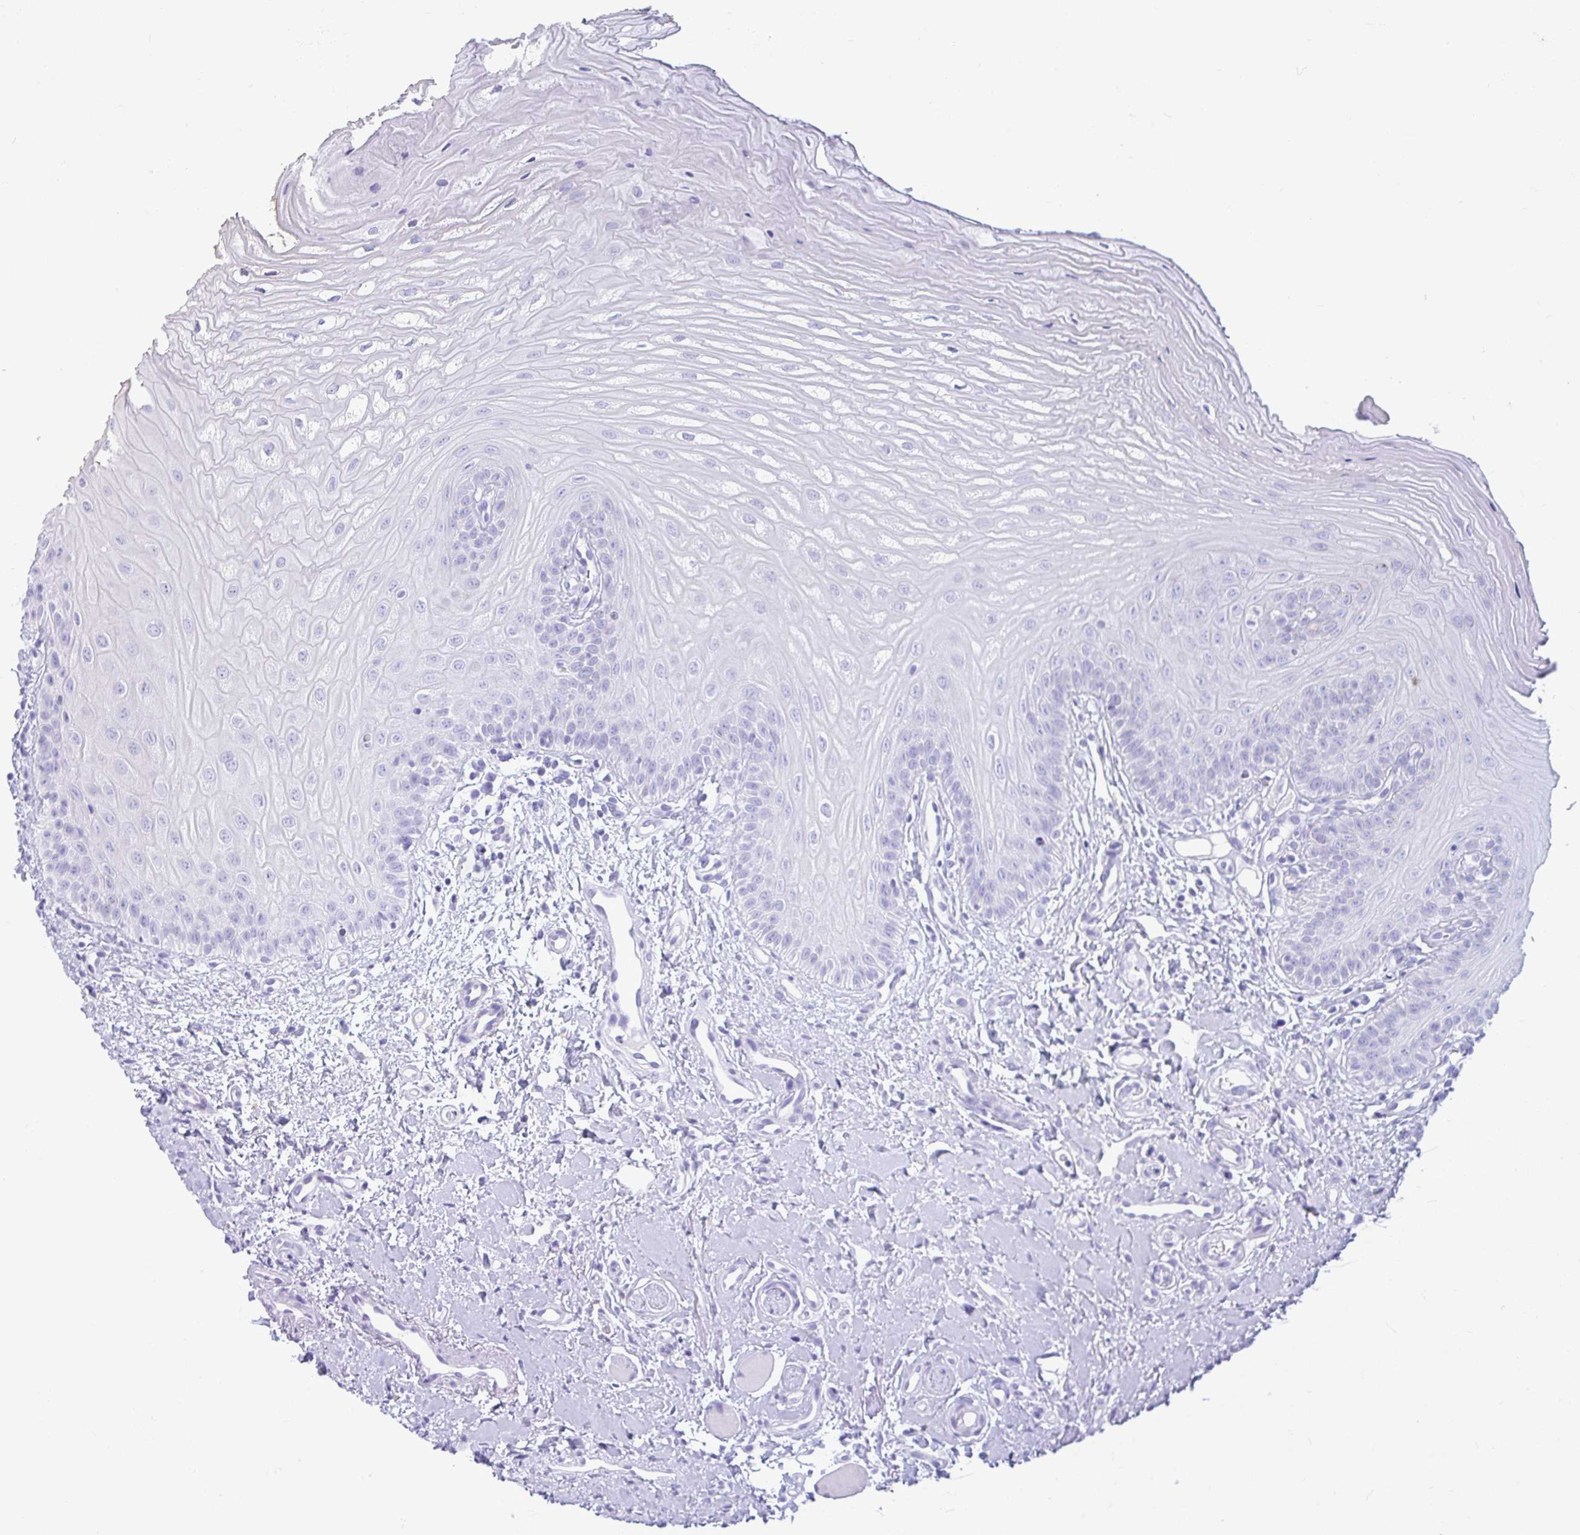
{"staining": {"intensity": "negative", "quantity": "none", "location": "none"}, "tissue": "oral mucosa", "cell_type": "Squamous epithelial cells", "image_type": "normal", "snomed": [{"axis": "morphology", "description": "Normal tissue, NOS"}, {"axis": "topography", "description": "Oral tissue"}], "caption": "Benign oral mucosa was stained to show a protein in brown. There is no significant staining in squamous epithelial cells. (DAB immunohistochemistry, high magnification).", "gene": "ANKRD60", "patient": {"sex": "female", "age": 73}}